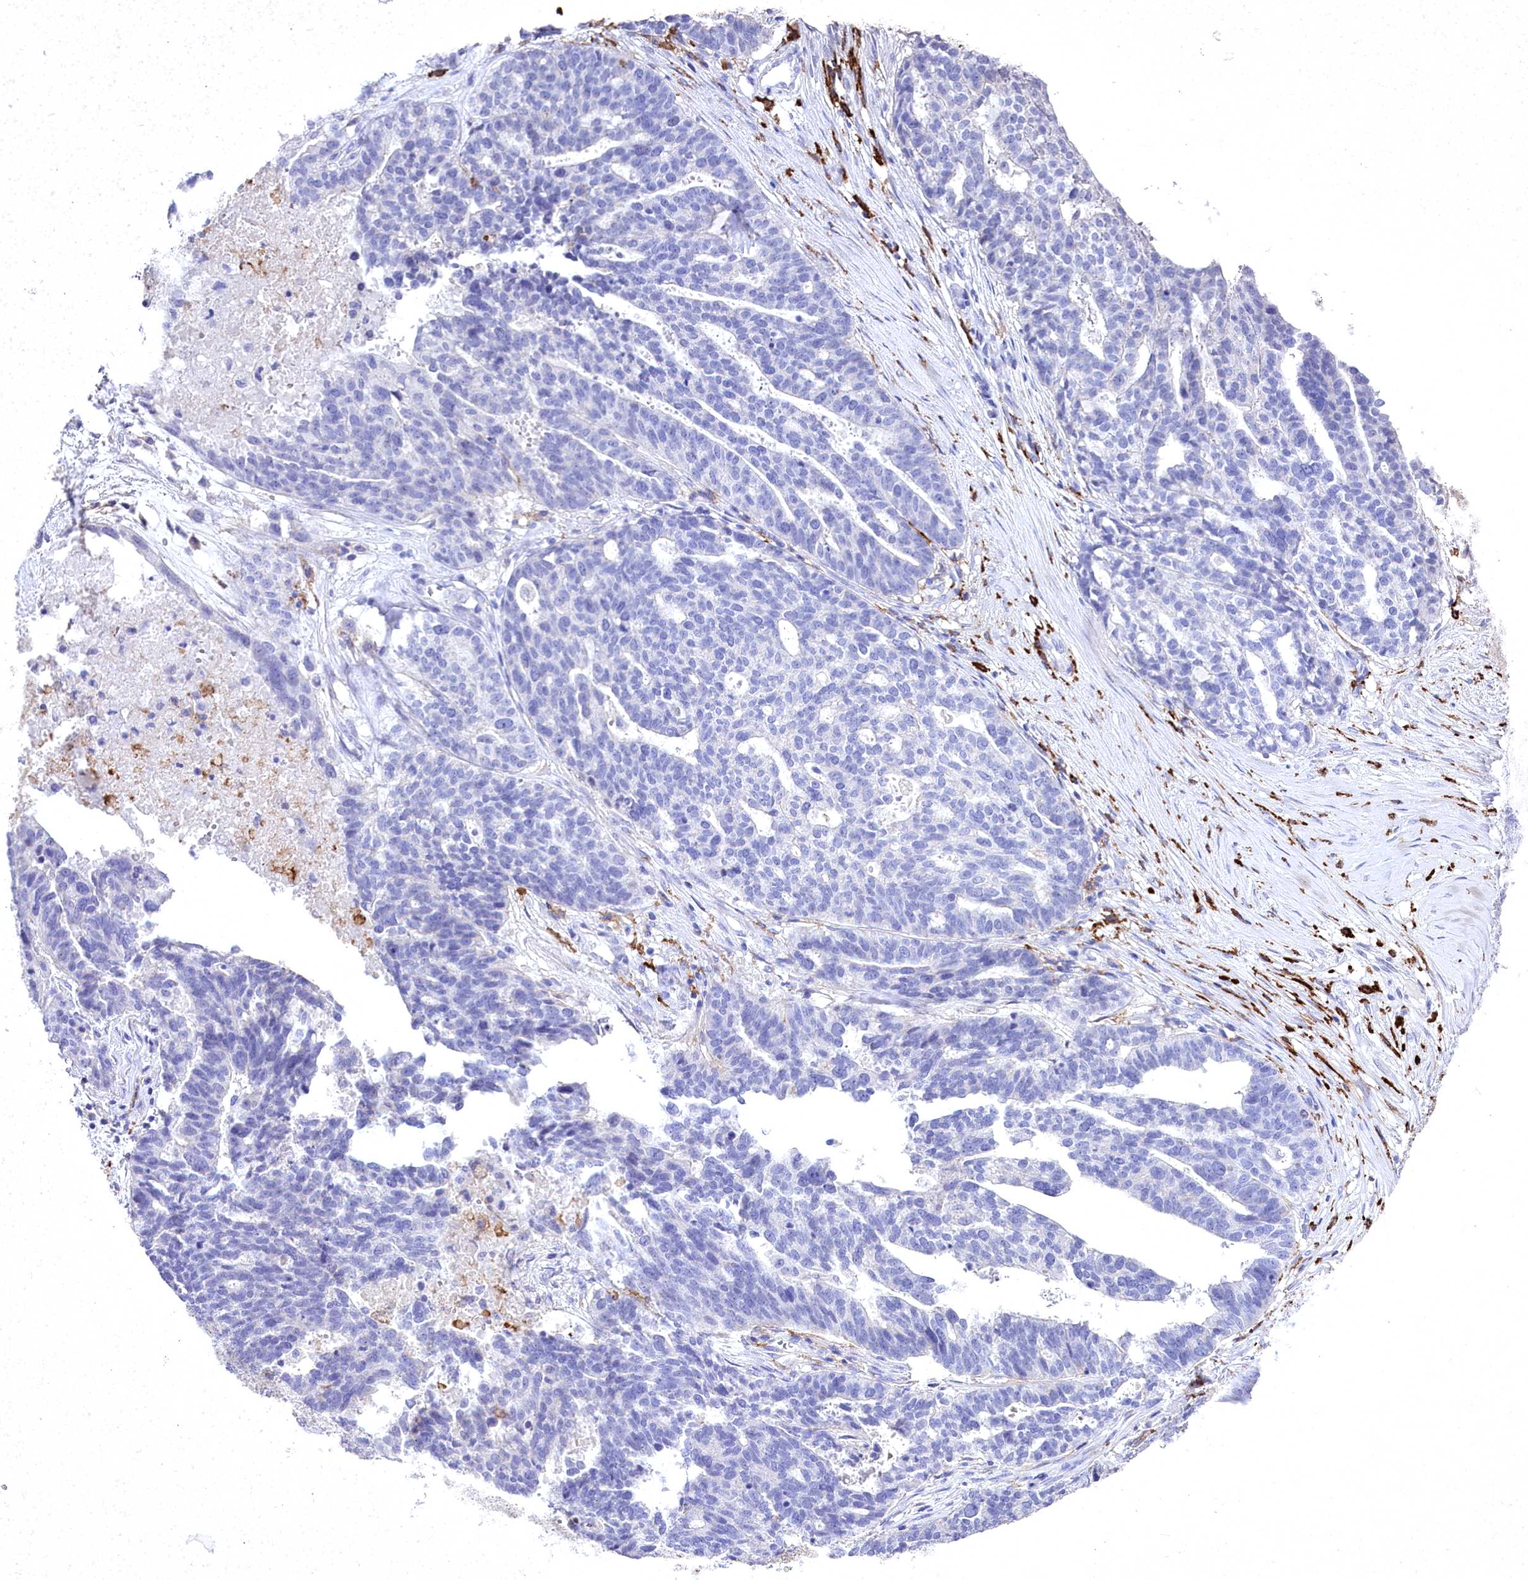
{"staining": {"intensity": "negative", "quantity": "none", "location": "none"}, "tissue": "ovarian cancer", "cell_type": "Tumor cells", "image_type": "cancer", "snomed": [{"axis": "morphology", "description": "Cystadenocarcinoma, serous, NOS"}, {"axis": "topography", "description": "Ovary"}], "caption": "Tumor cells show no significant expression in serous cystadenocarcinoma (ovarian). The staining was performed using DAB (3,3'-diaminobenzidine) to visualize the protein expression in brown, while the nuclei were stained in blue with hematoxylin (Magnification: 20x).", "gene": "CLEC4M", "patient": {"sex": "female", "age": 59}}